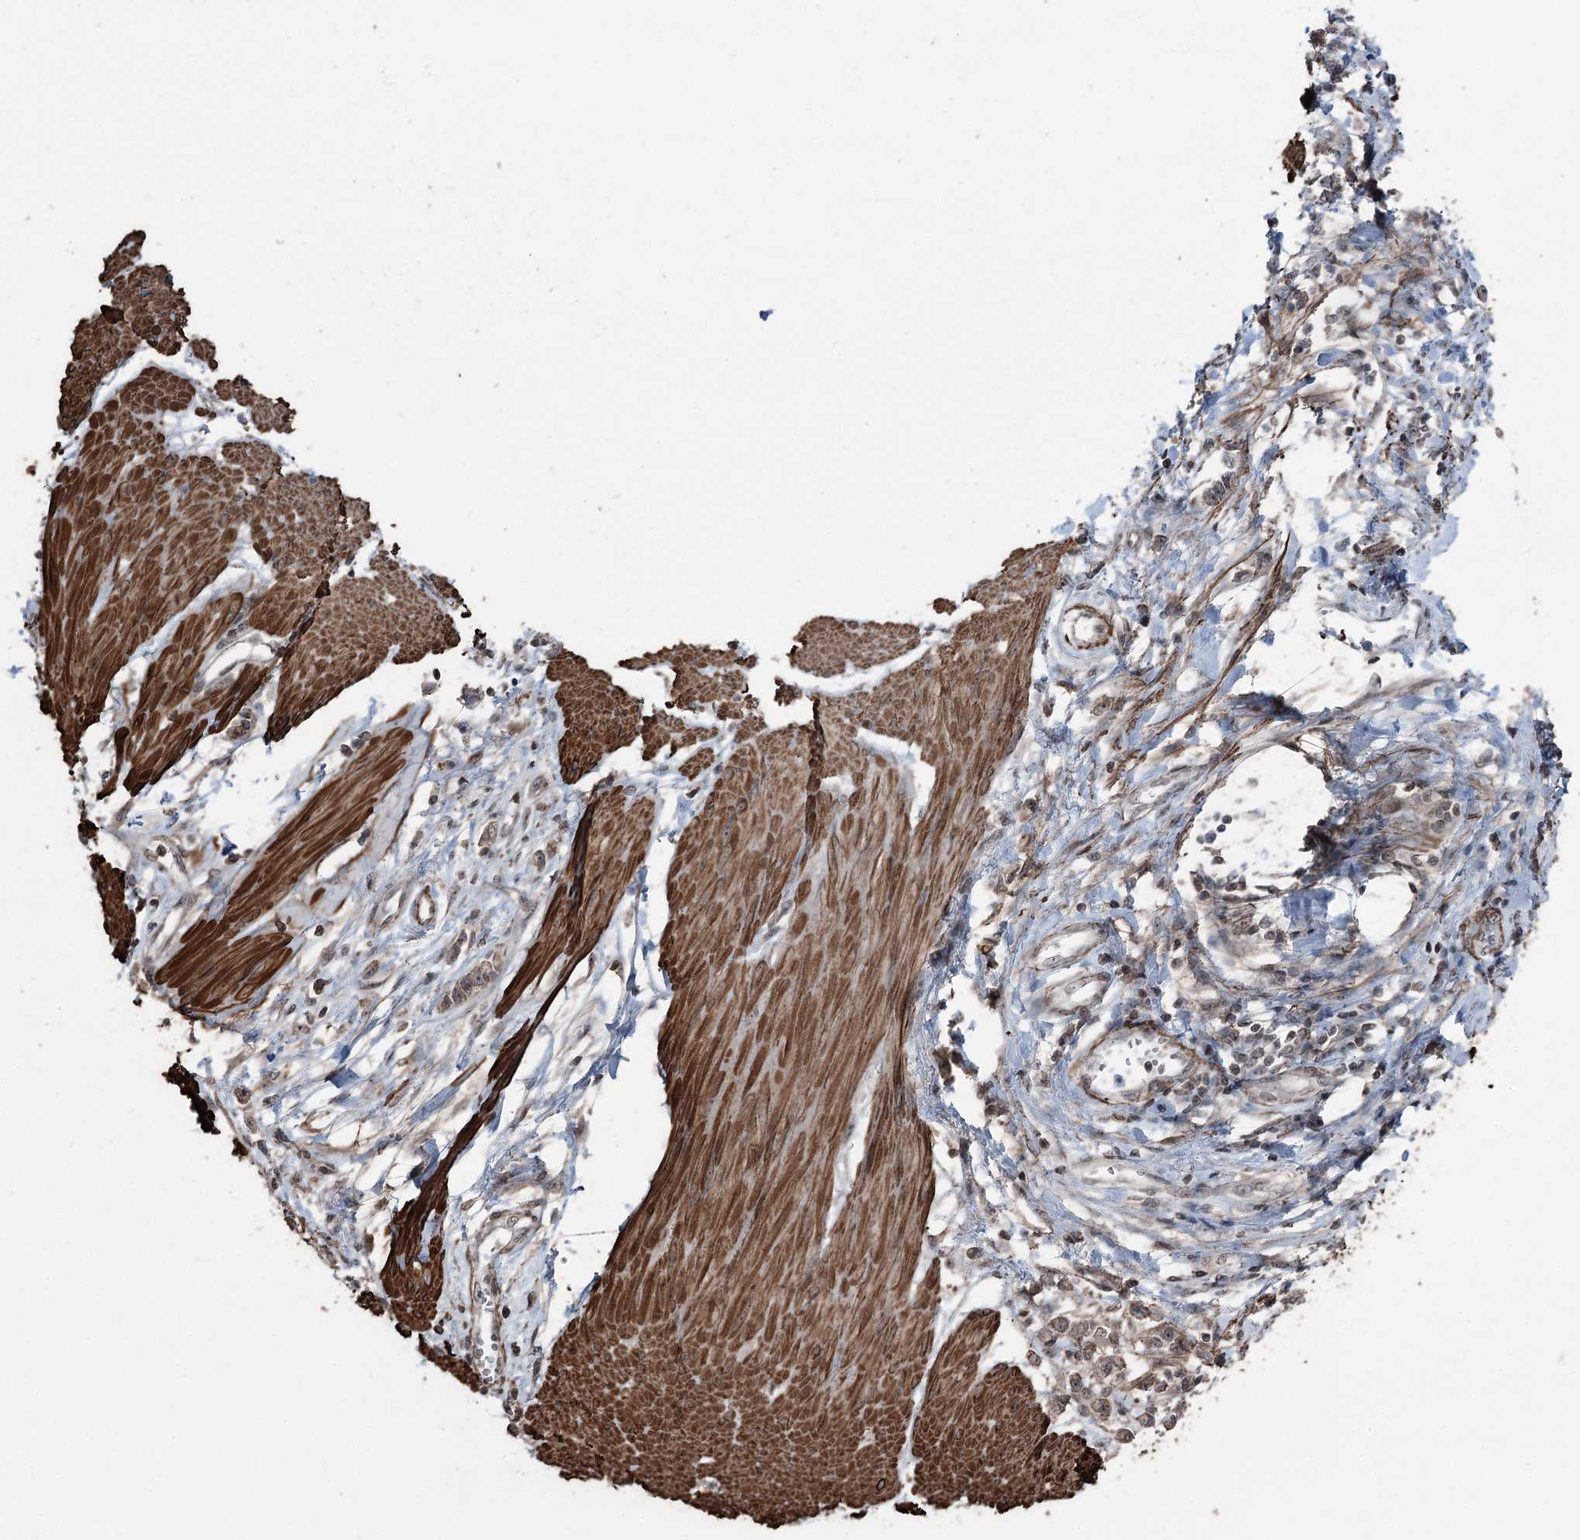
{"staining": {"intensity": "weak", "quantity": "25%-75%", "location": "nuclear"}, "tissue": "stomach cancer", "cell_type": "Tumor cells", "image_type": "cancer", "snomed": [{"axis": "morphology", "description": "Adenocarcinoma, NOS"}, {"axis": "topography", "description": "Stomach"}], "caption": "Weak nuclear protein expression is appreciated in approximately 25%-75% of tumor cells in stomach adenocarcinoma.", "gene": "CCDC82", "patient": {"sex": "female", "age": 76}}